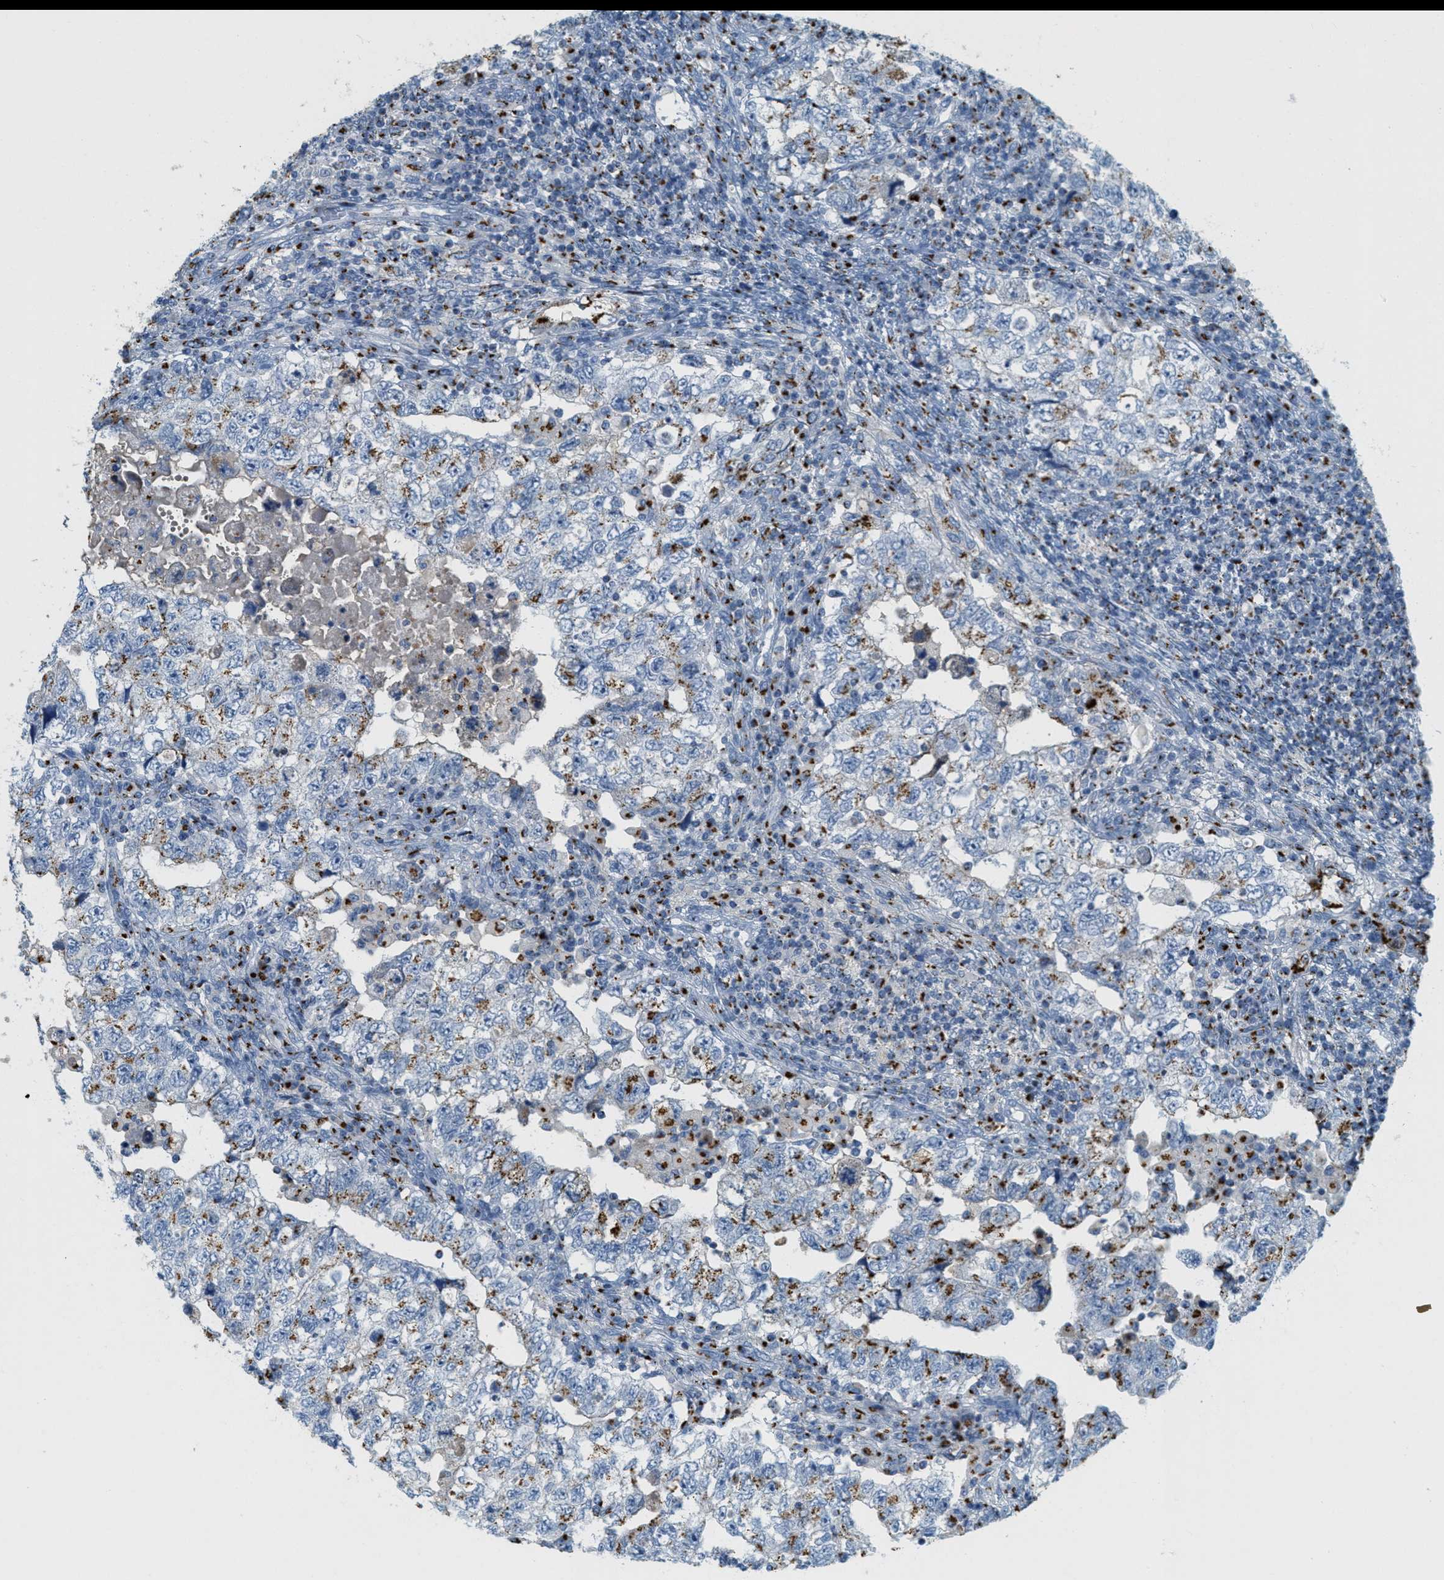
{"staining": {"intensity": "moderate", "quantity": "25%-75%", "location": "cytoplasmic/membranous"}, "tissue": "testis cancer", "cell_type": "Tumor cells", "image_type": "cancer", "snomed": [{"axis": "morphology", "description": "Carcinoma, Embryonal, NOS"}, {"axis": "topography", "description": "Testis"}], "caption": "Tumor cells exhibit medium levels of moderate cytoplasmic/membranous positivity in about 25%-75% of cells in testis embryonal carcinoma. (brown staining indicates protein expression, while blue staining denotes nuclei).", "gene": "ENTPD4", "patient": {"sex": "male", "age": 36}}